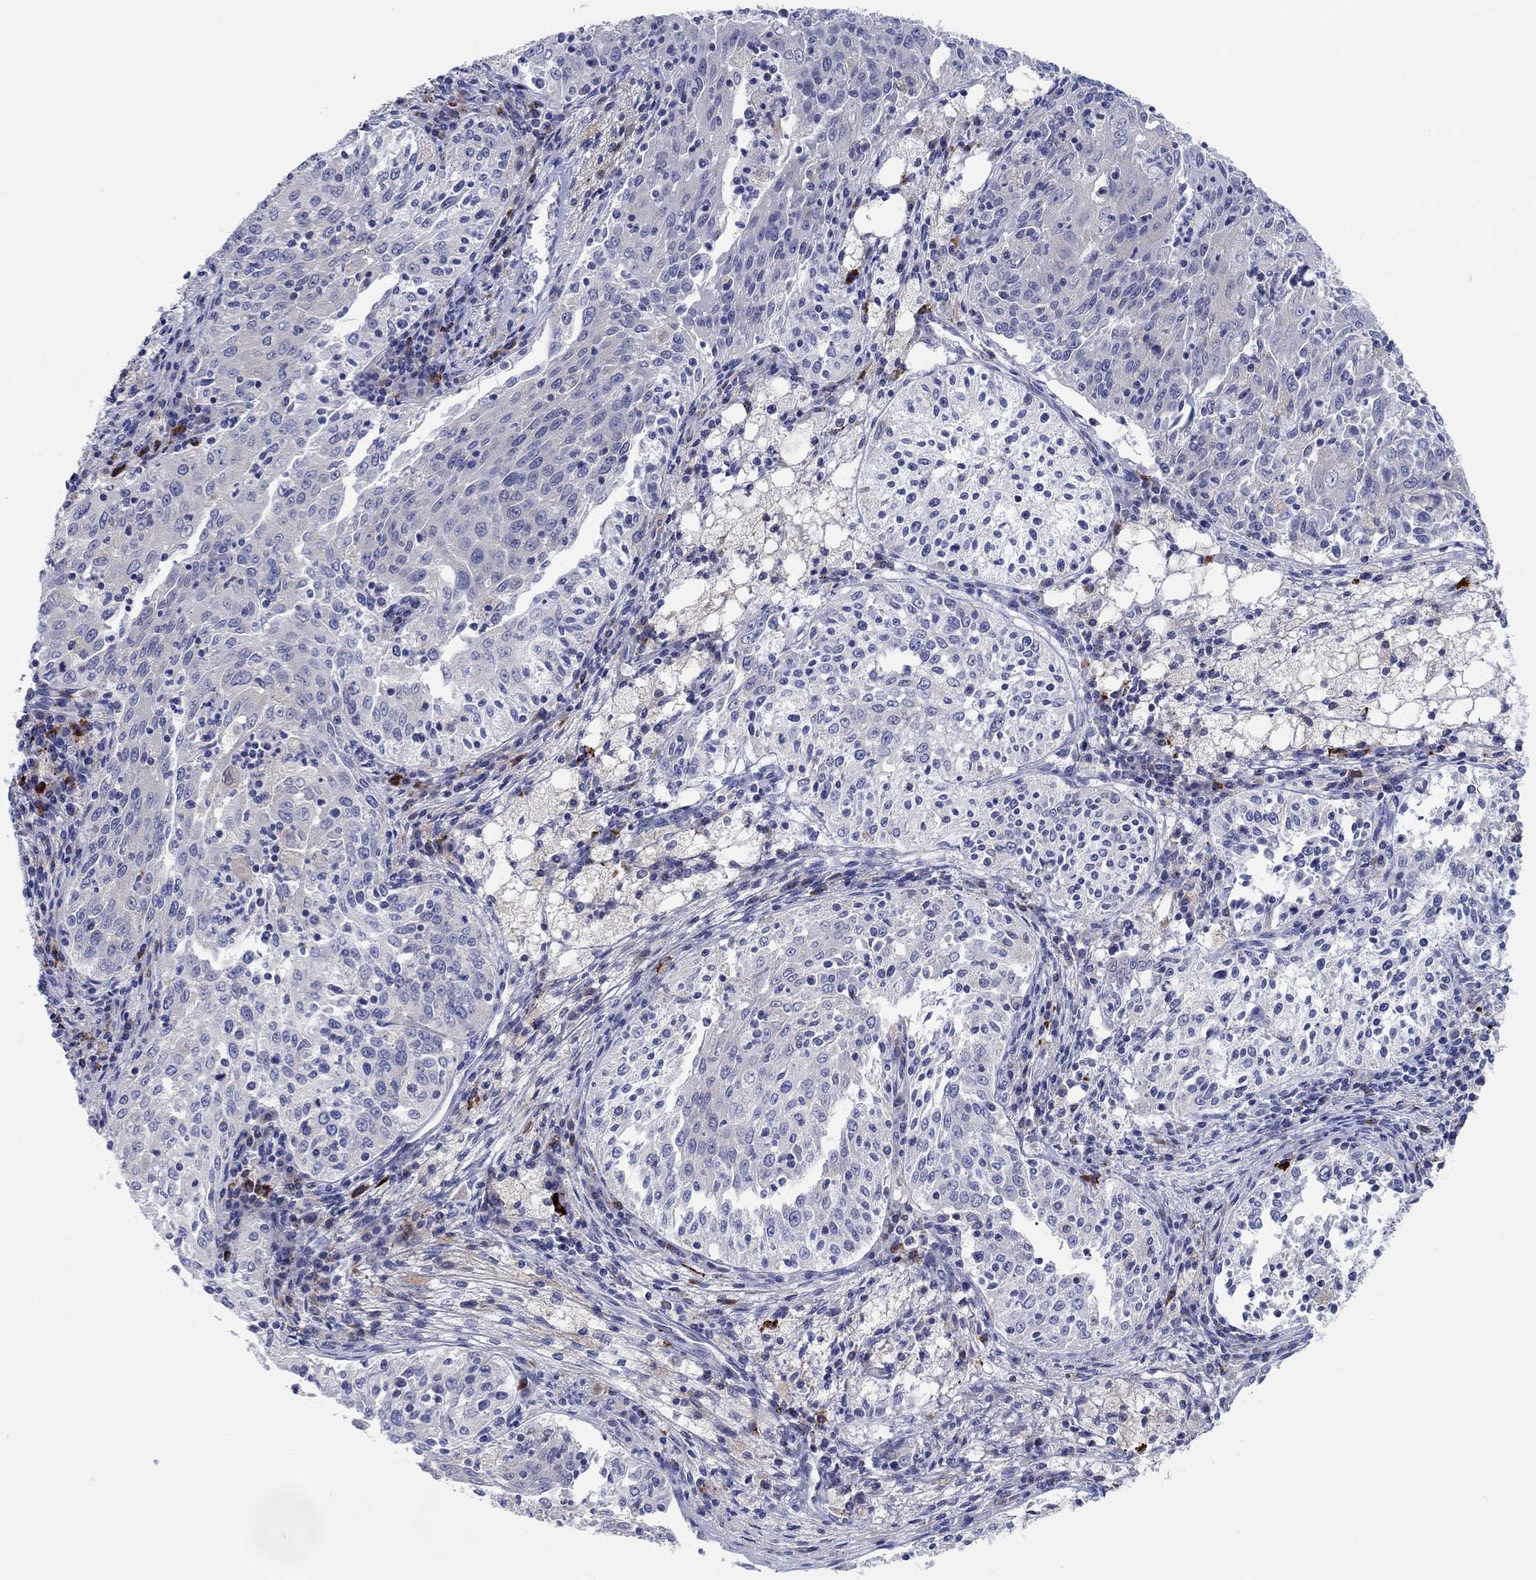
{"staining": {"intensity": "negative", "quantity": "none", "location": "none"}, "tissue": "cervical cancer", "cell_type": "Tumor cells", "image_type": "cancer", "snomed": [{"axis": "morphology", "description": "Squamous cell carcinoma, NOS"}, {"axis": "topography", "description": "Cervix"}], "caption": "High power microscopy histopathology image of an immunohistochemistry micrograph of cervical cancer, revealing no significant staining in tumor cells. (Brightfield microscopy of DAB (3,3'-diaminobenzidine) immunohistochemistry (IHC) at high magnification).", "gene": "BCO2", "patient": {"sex": "female", "age": 41}}